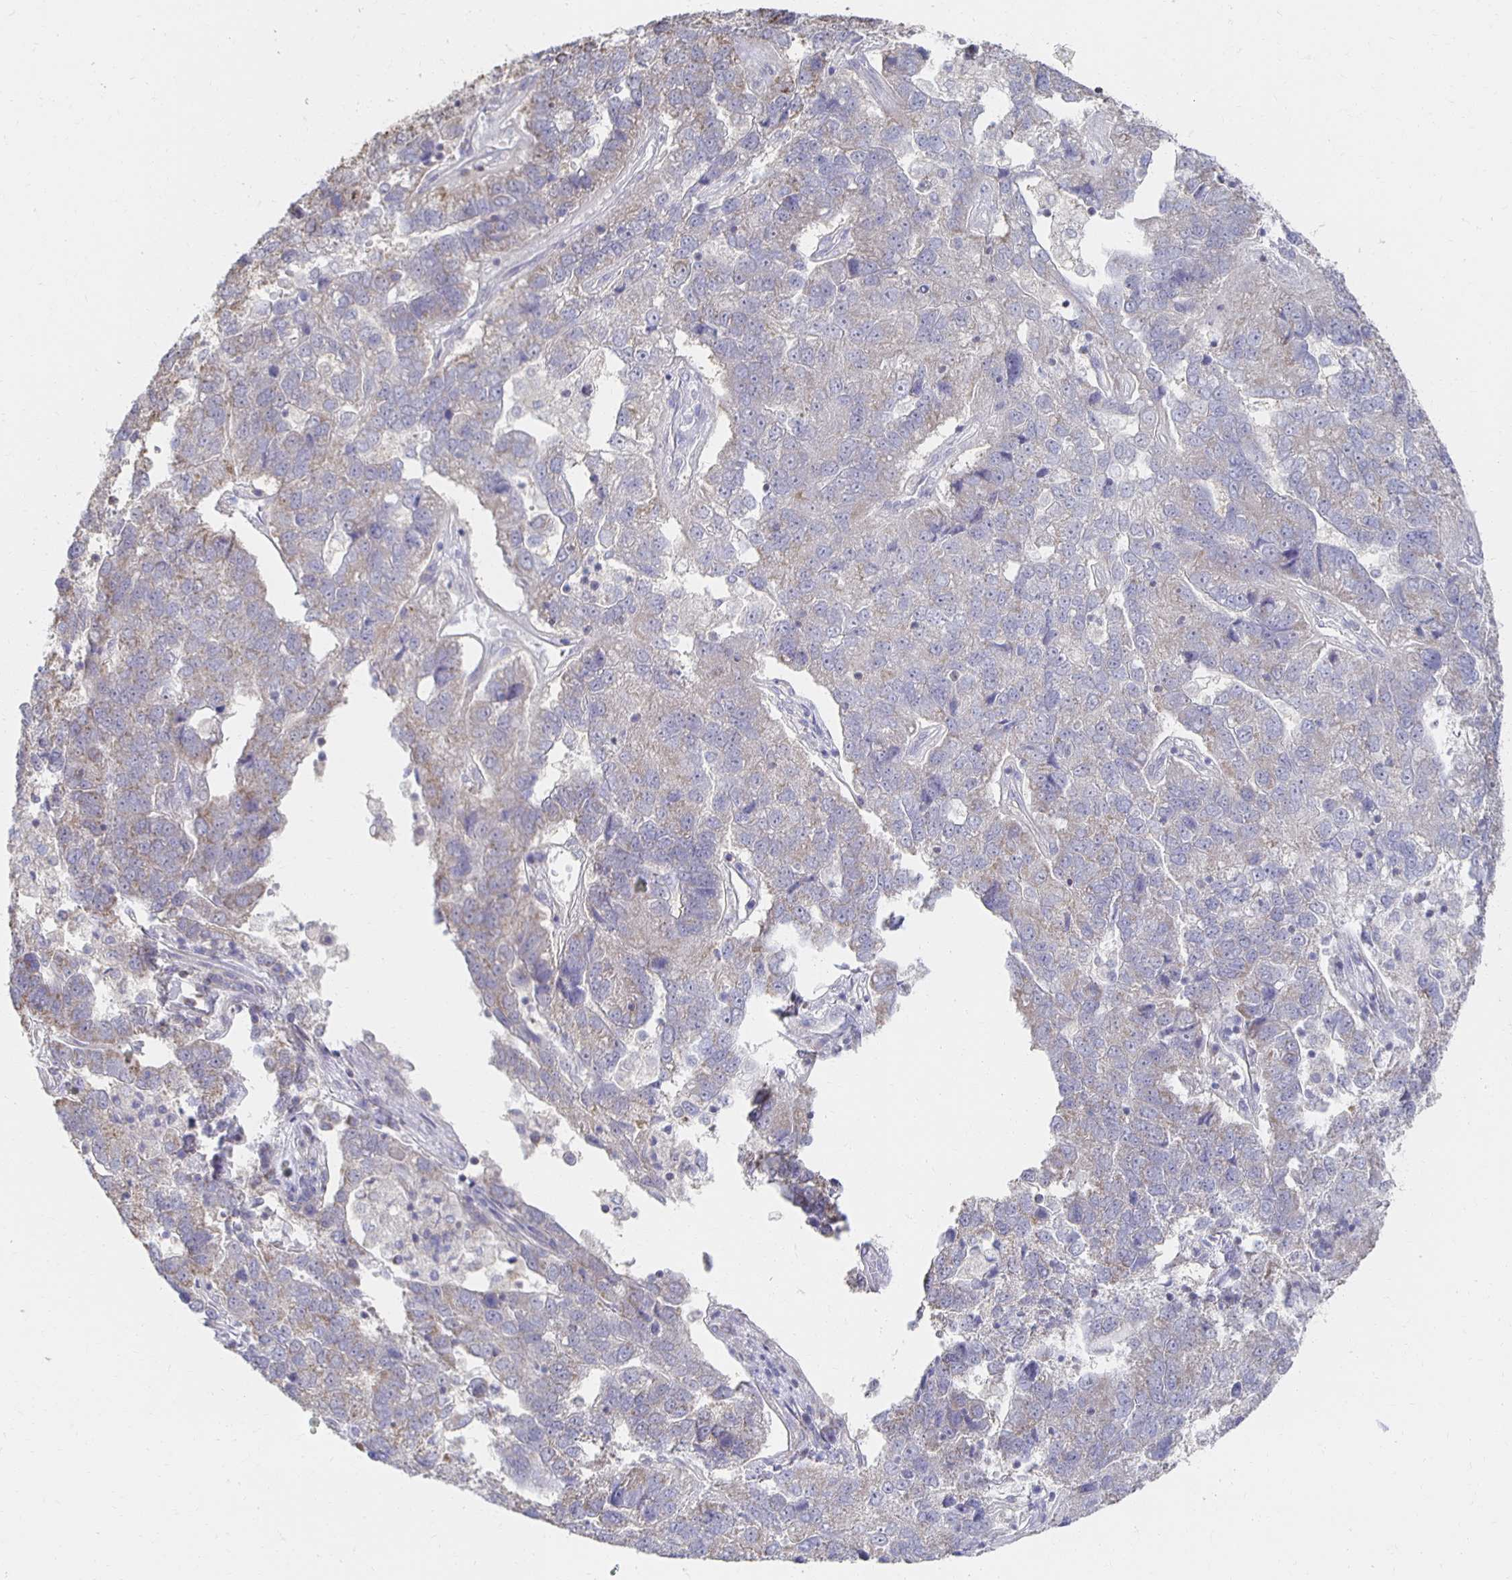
{"staining": {"intensity": "negative", "quantity": "none", "location": "none"}, "tissue": "pancreatic cancer", "cell_type": "Tumor cells", "image_type": "cancer", "snomed": [{"axis": "morphology", "description": "Adenocarcinoma, NOS"}, {"axis": "topography", "description": "Pancreas"}], "caption": "Immunohistochemistry micrograph of neoplastic tissue: human pancreatic adenocarcinoma stained with DAB (3,3'-diaminobenzidine) demonstrates no significant protein staining in tumor cells.", "gene": "NKX2-8", "patient": {"sex": "female", "age": 61}}